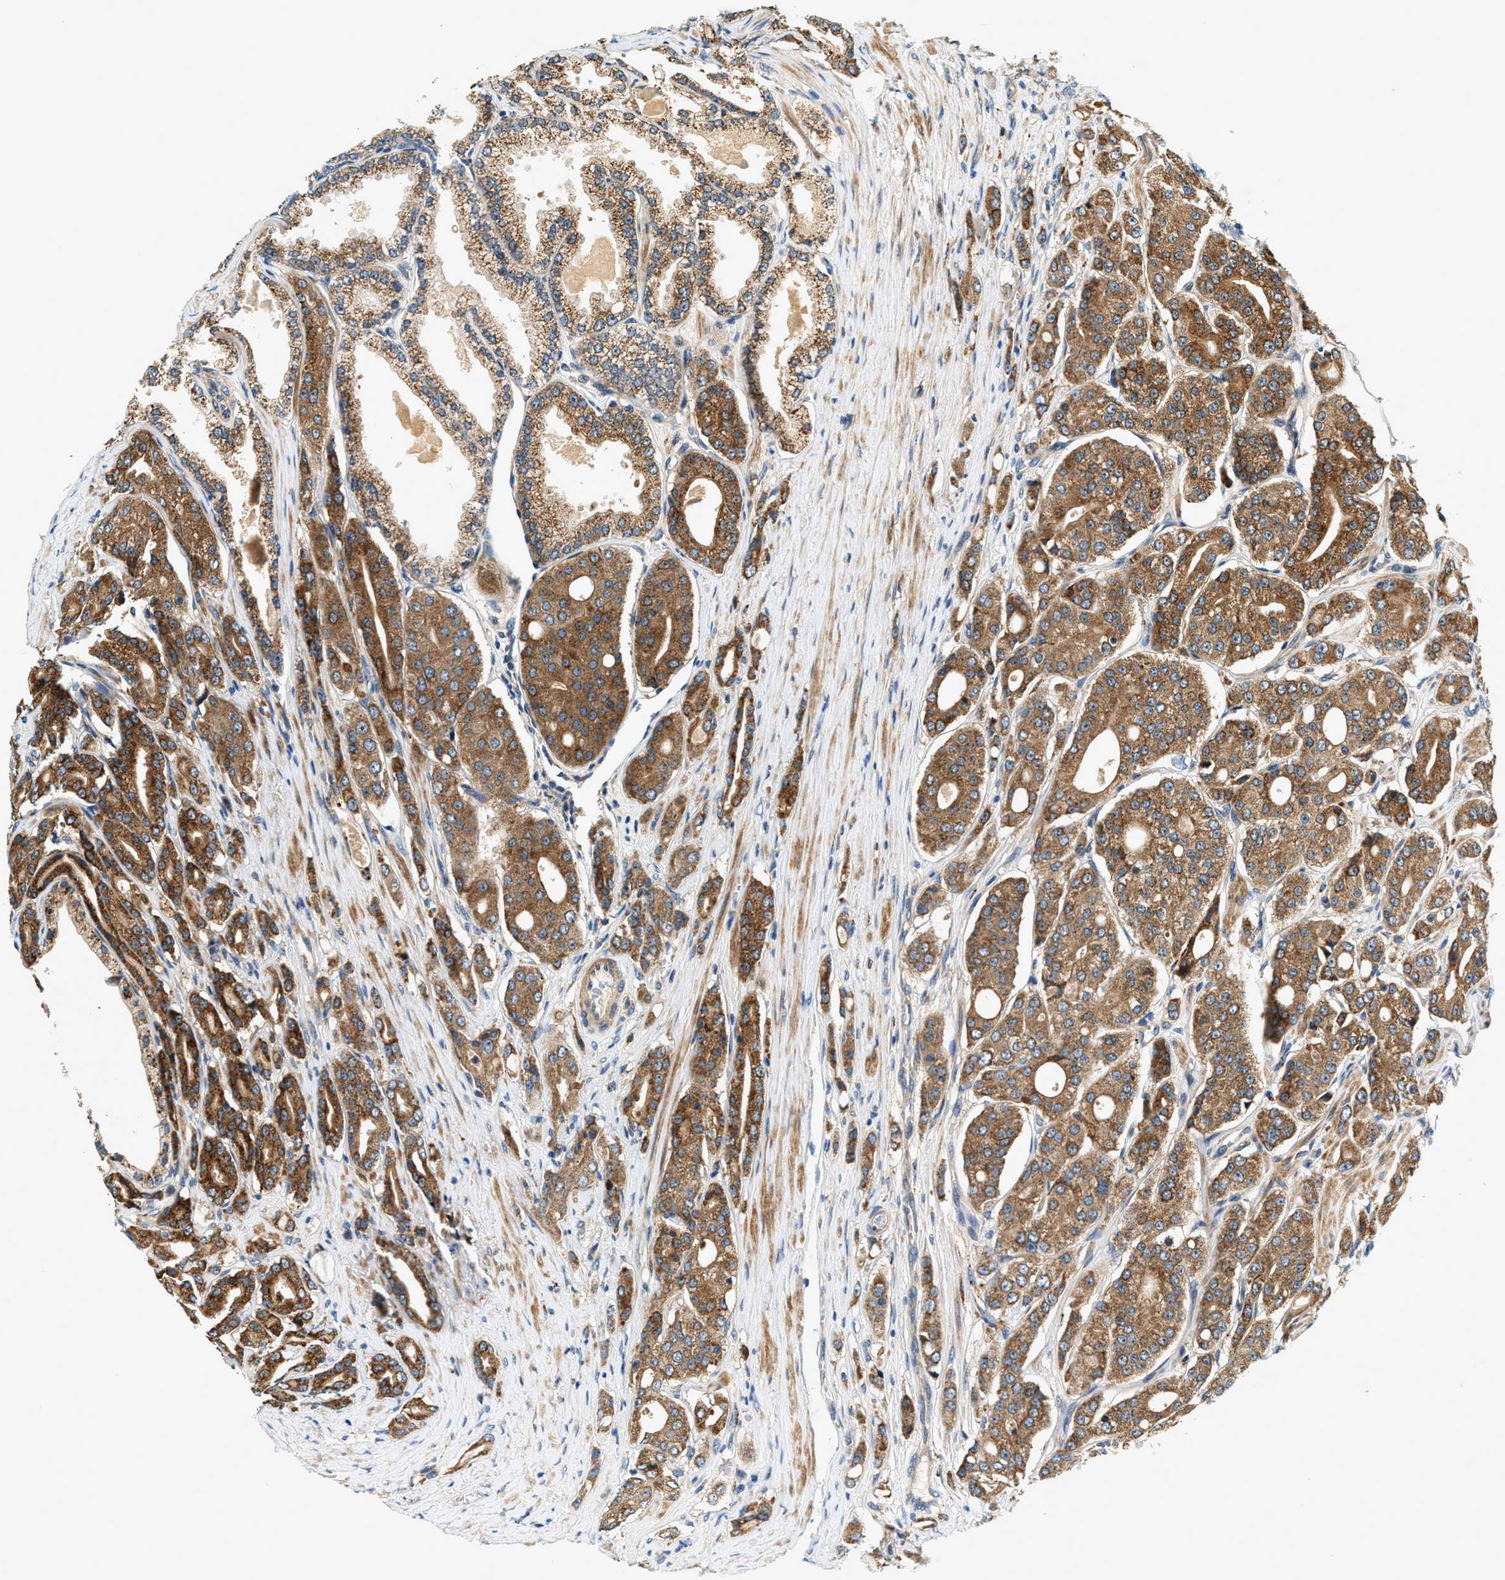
{"staining": {"intensity": "strong", "quantity": ">75%", "location": "cytoplasmic/membranous"}, "tissue": "prostate cancer", "cell_type": "Tumor cells", "image_type": "cancer", "snomed": [{"axis": "morphology", "description": "Adenocarcinoma, High grade"}, {"axis": "topography", "description": "Prostate"}], "caption": "A brown stain labels strong cytoplasmic/membranous positivity of a protein in human prostate cancer tumor cells.", "gene": "DUSP10", "patient": {"sex": "male", "age": 71}}